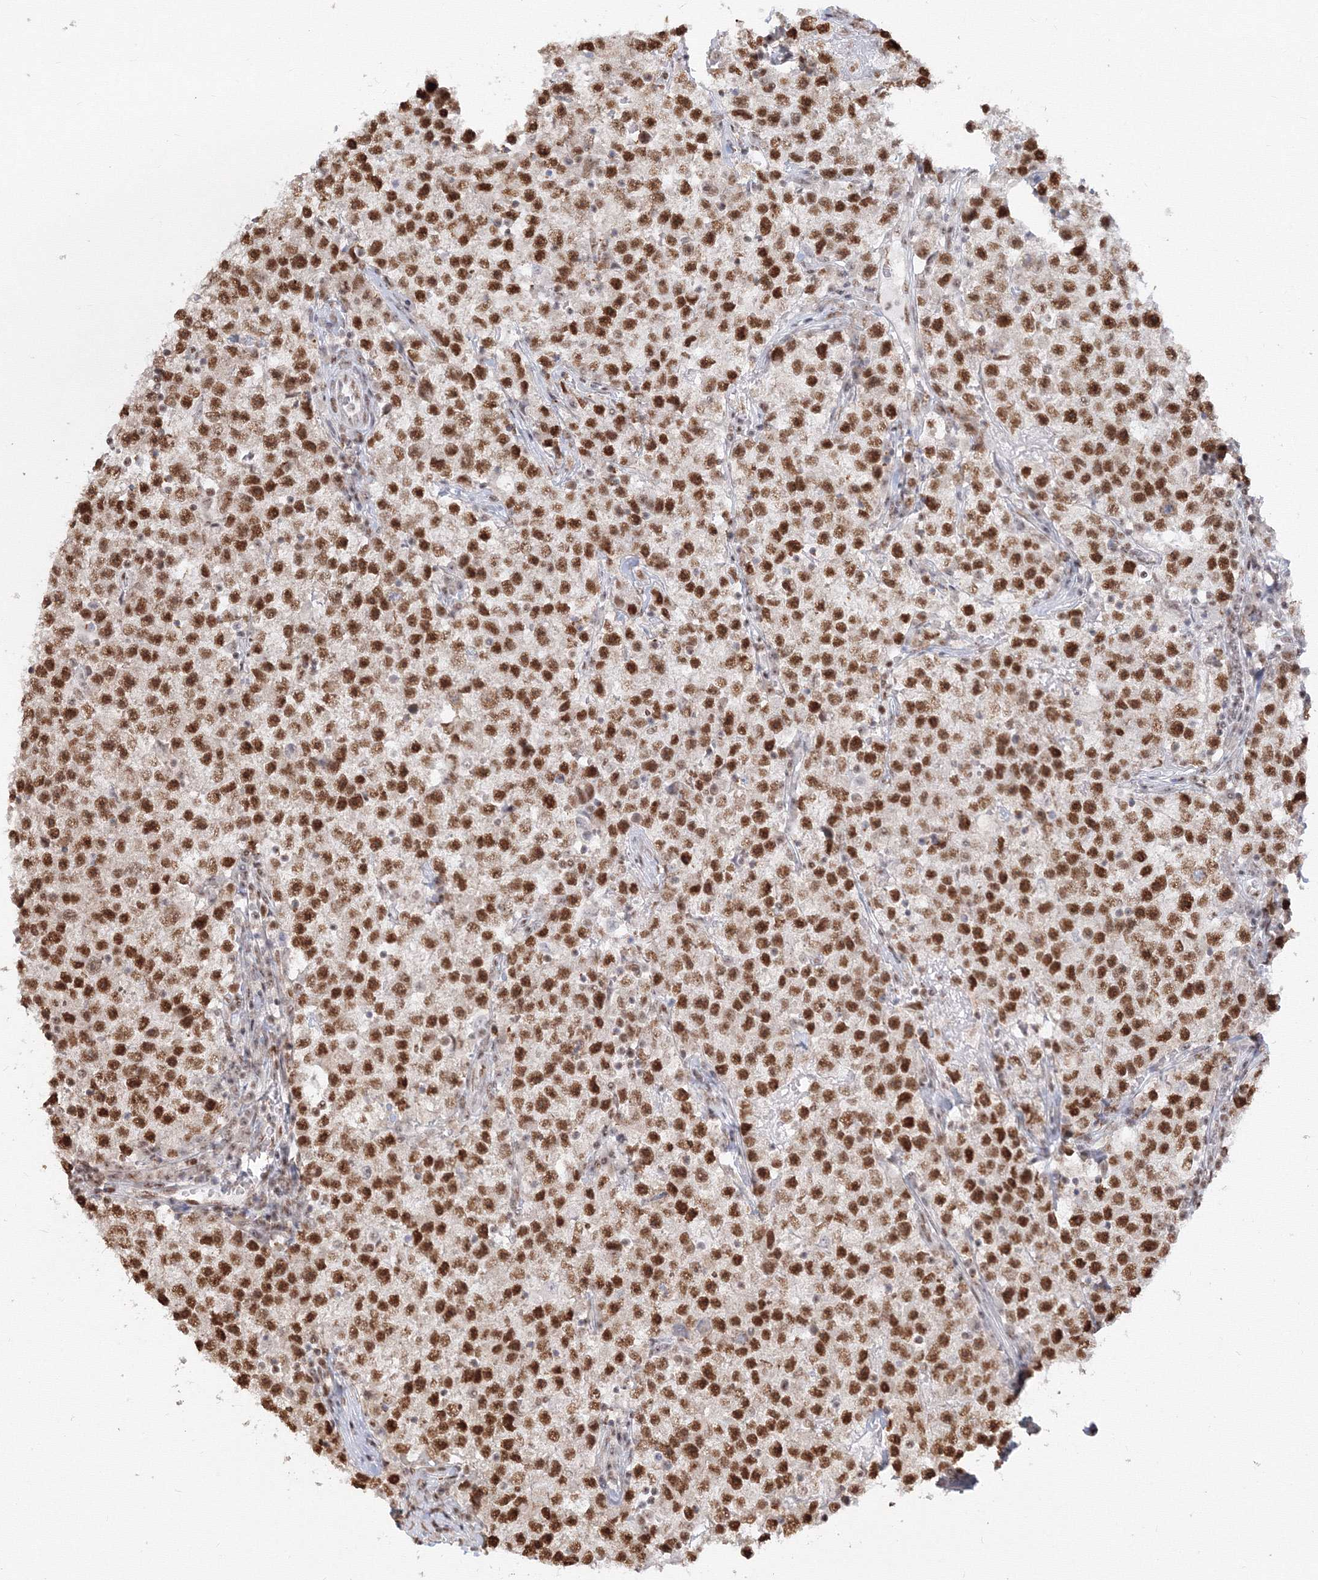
{"staining": {"intensity": "strong", "quantity": ">75%", "location": "nuclear"}, "tissue": "testis cancer", "cell_type": "Tumor cells", "image_type": "cancer", "snomed": [{"axis": "morphology", "description": "Seminoma, NOS"}, {"axis": "topography", "description": "Testis"}], "caption": "Immunohistochemical staining of human testis cancer (seminoma) exhibits high levels of strong nuclear protein positivity in approximately >75% of tumor cells. The staining was performed using DAB to visualize the protein expression in brown, while the nuclei were stained in blue with hematoxylin (Magnification: 20x).", "gene": "PPP4R2", "patient": {"sex": "male", "age": 22}}